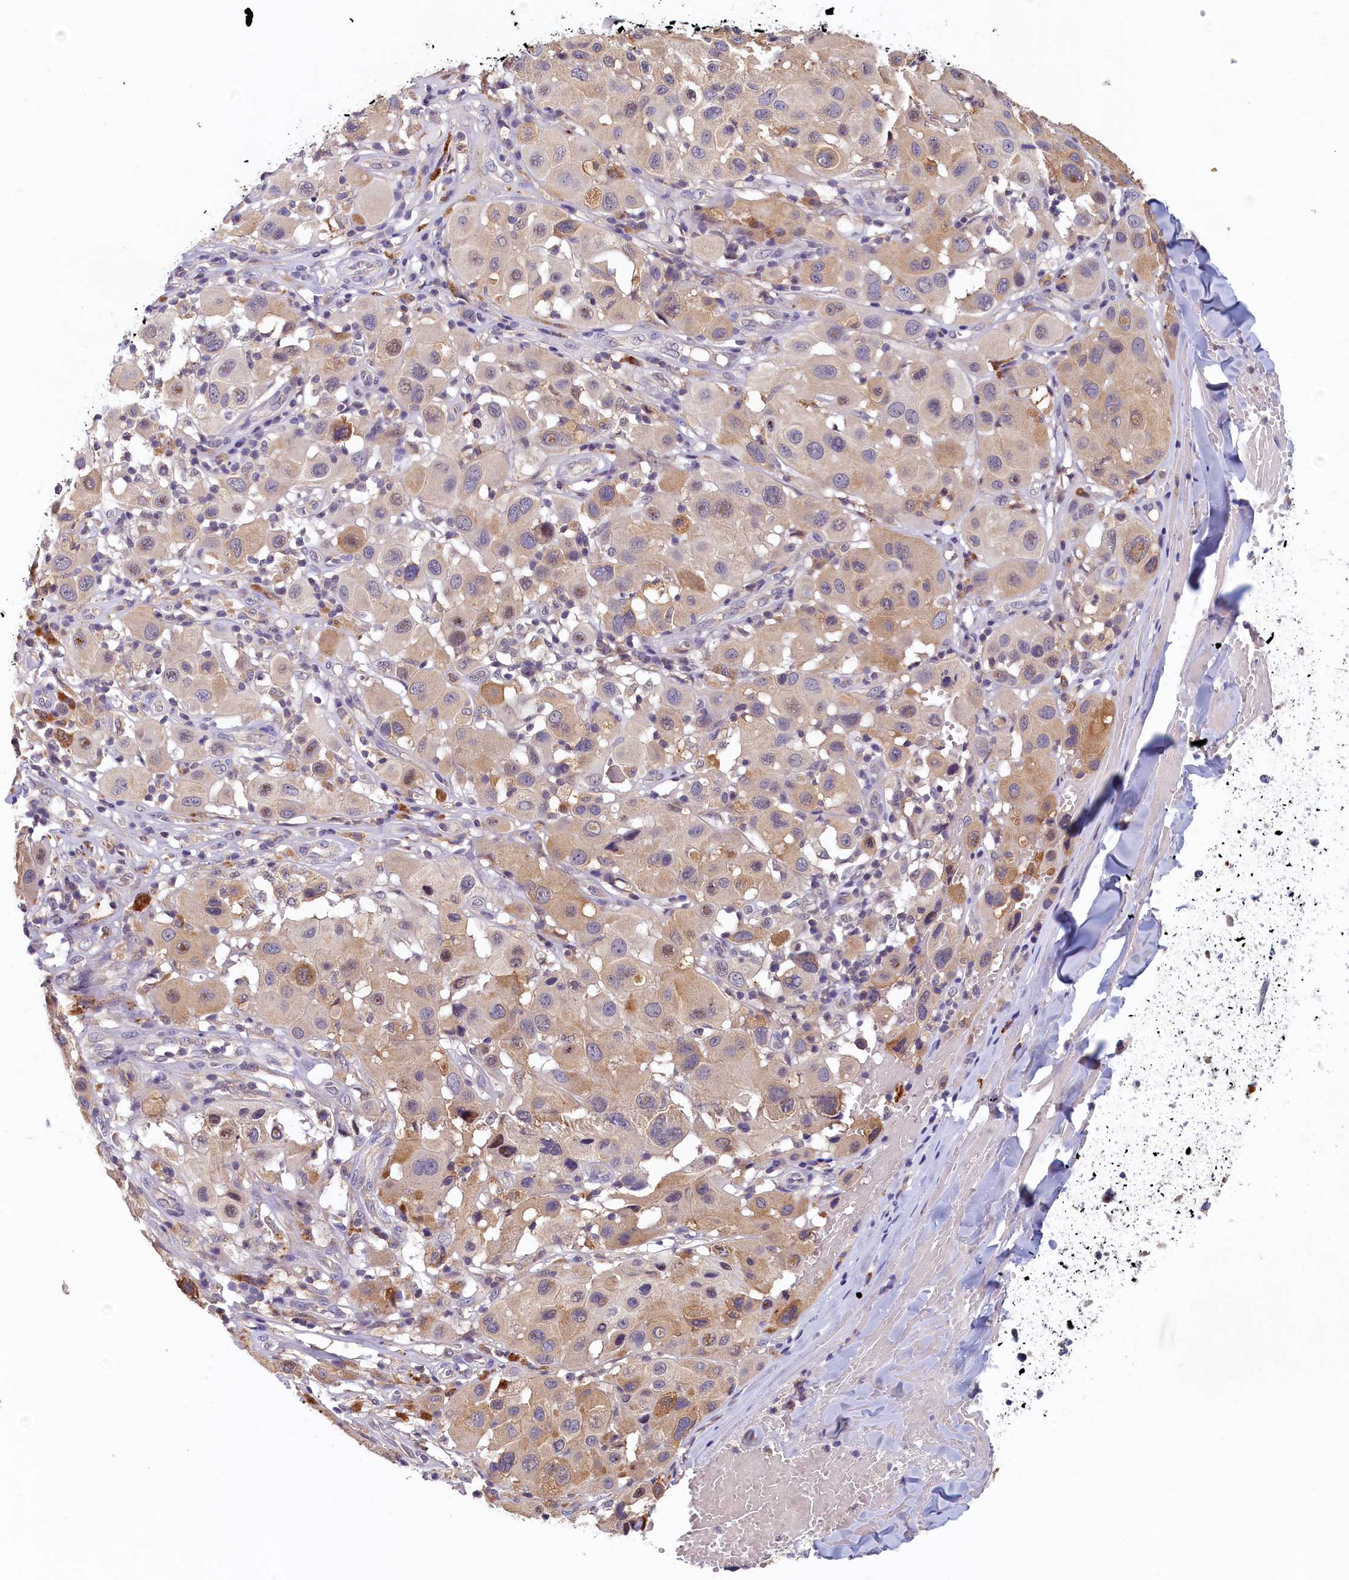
{"staining": {"intensity": "moderate", "quantity": "<25%", "location": "cytoplasmic/membranous"}, "tissue": "melanoma", "cell_type": "Tumor cells", "image_type": "cancer", "snomed": [{"axis": "morphology", "description": "Malignant melanoma, Metastatic site"}, {"axis": "topography", "description": "Skin"}], "caption": "Moderate cytoplasmic/membranous staining for a protein is present in approximately <25% of tumor cells of melanoma using IHC.", "gene": "NUBP2", "patient": {"sex": "male", "age": 41}}